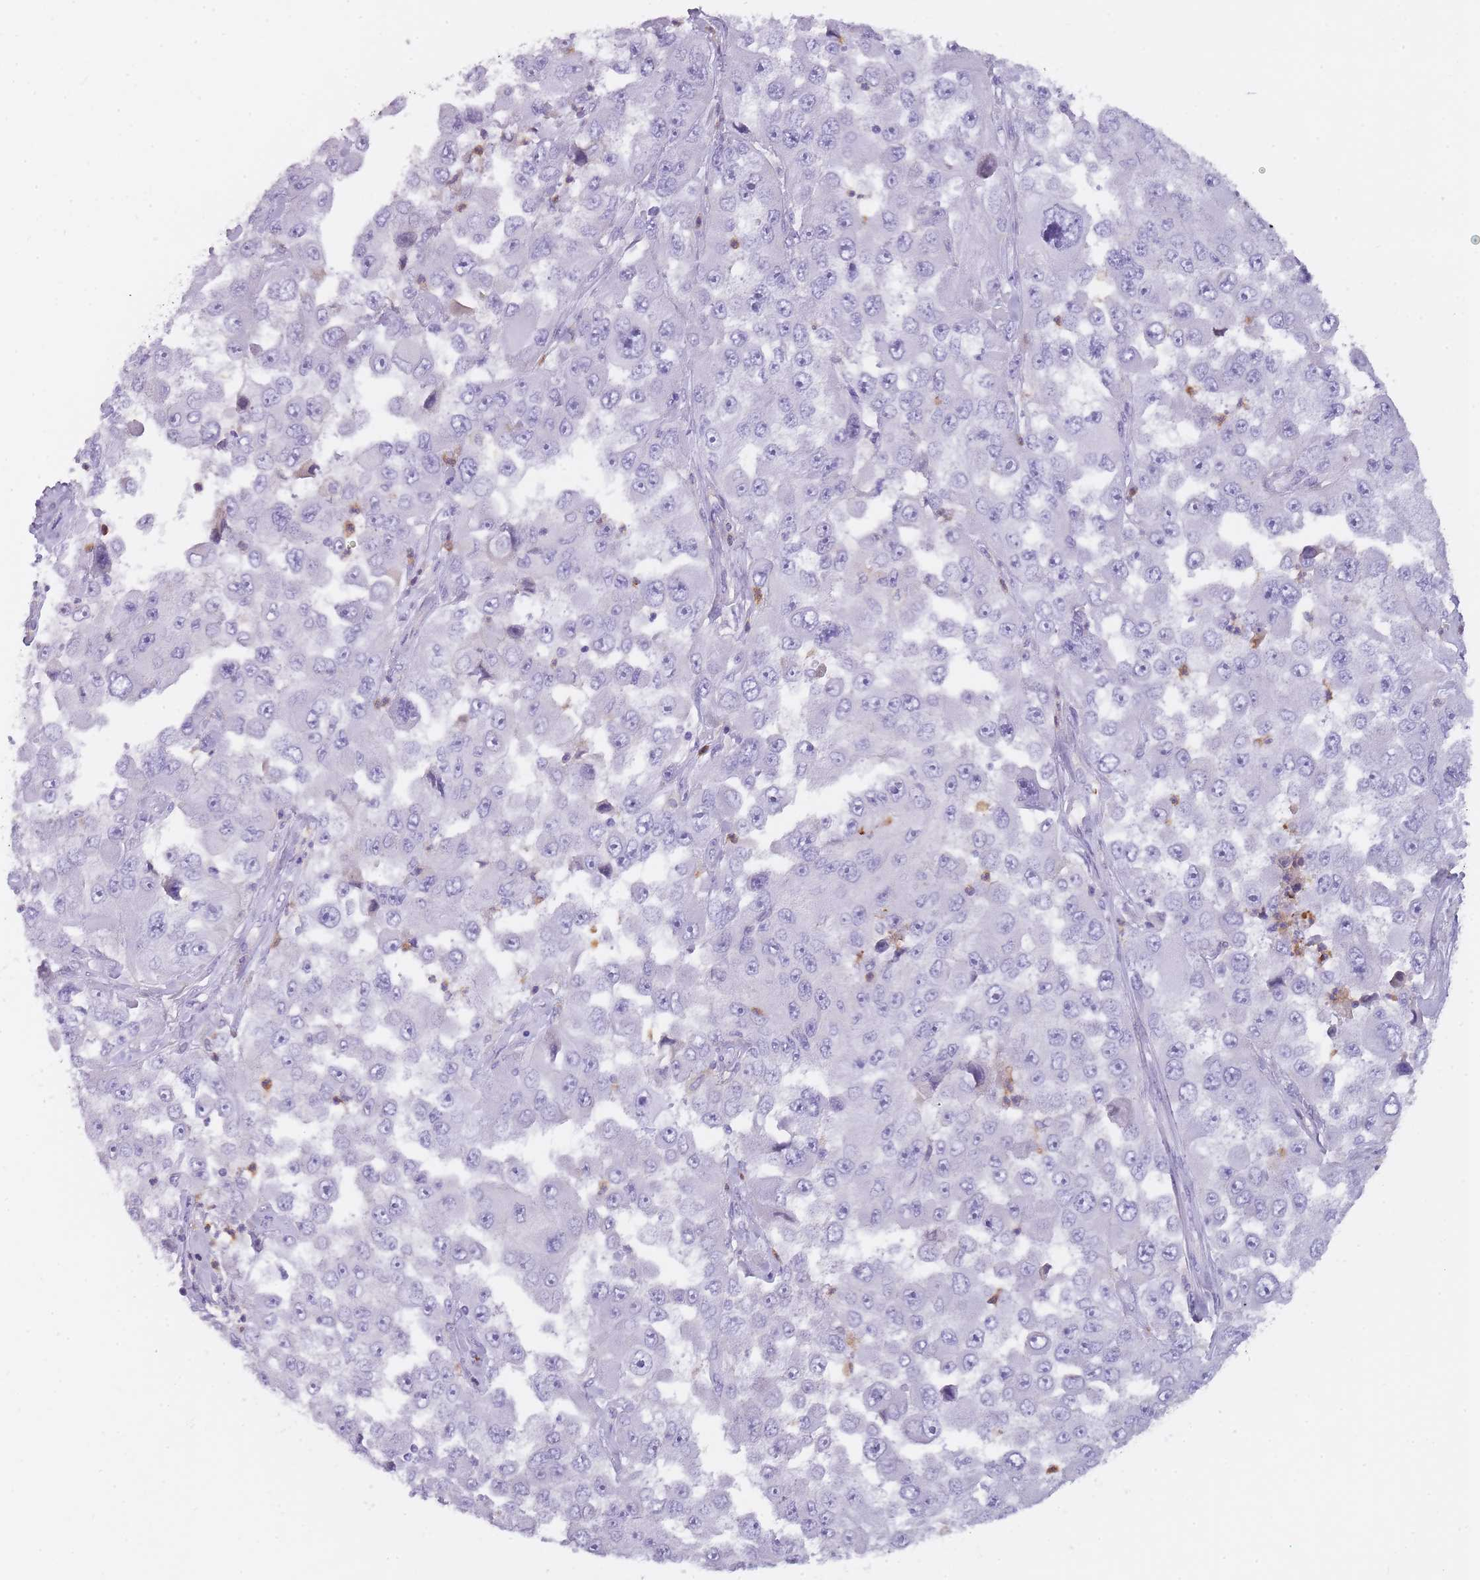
{"staining": {"intensity": "negative", "quantity": "none", "location": "none"}, "tissue": "melanoma", "cell_type": "Tumor cells", "image_type": "cancer", "snomed": [{"axis": "morphology", "description": "Malignant melanoma, Metastatic site"}, {"axis": "topography", "description": "Lymph node"}], "caption": "An IHC image of malignant melanoma (metastatic site) is shown. There is no staining in tumor cells of malignant melanoma (metastatic site).", "gene": "CR1L", "patient": {"sex": "male", "age": 62}}